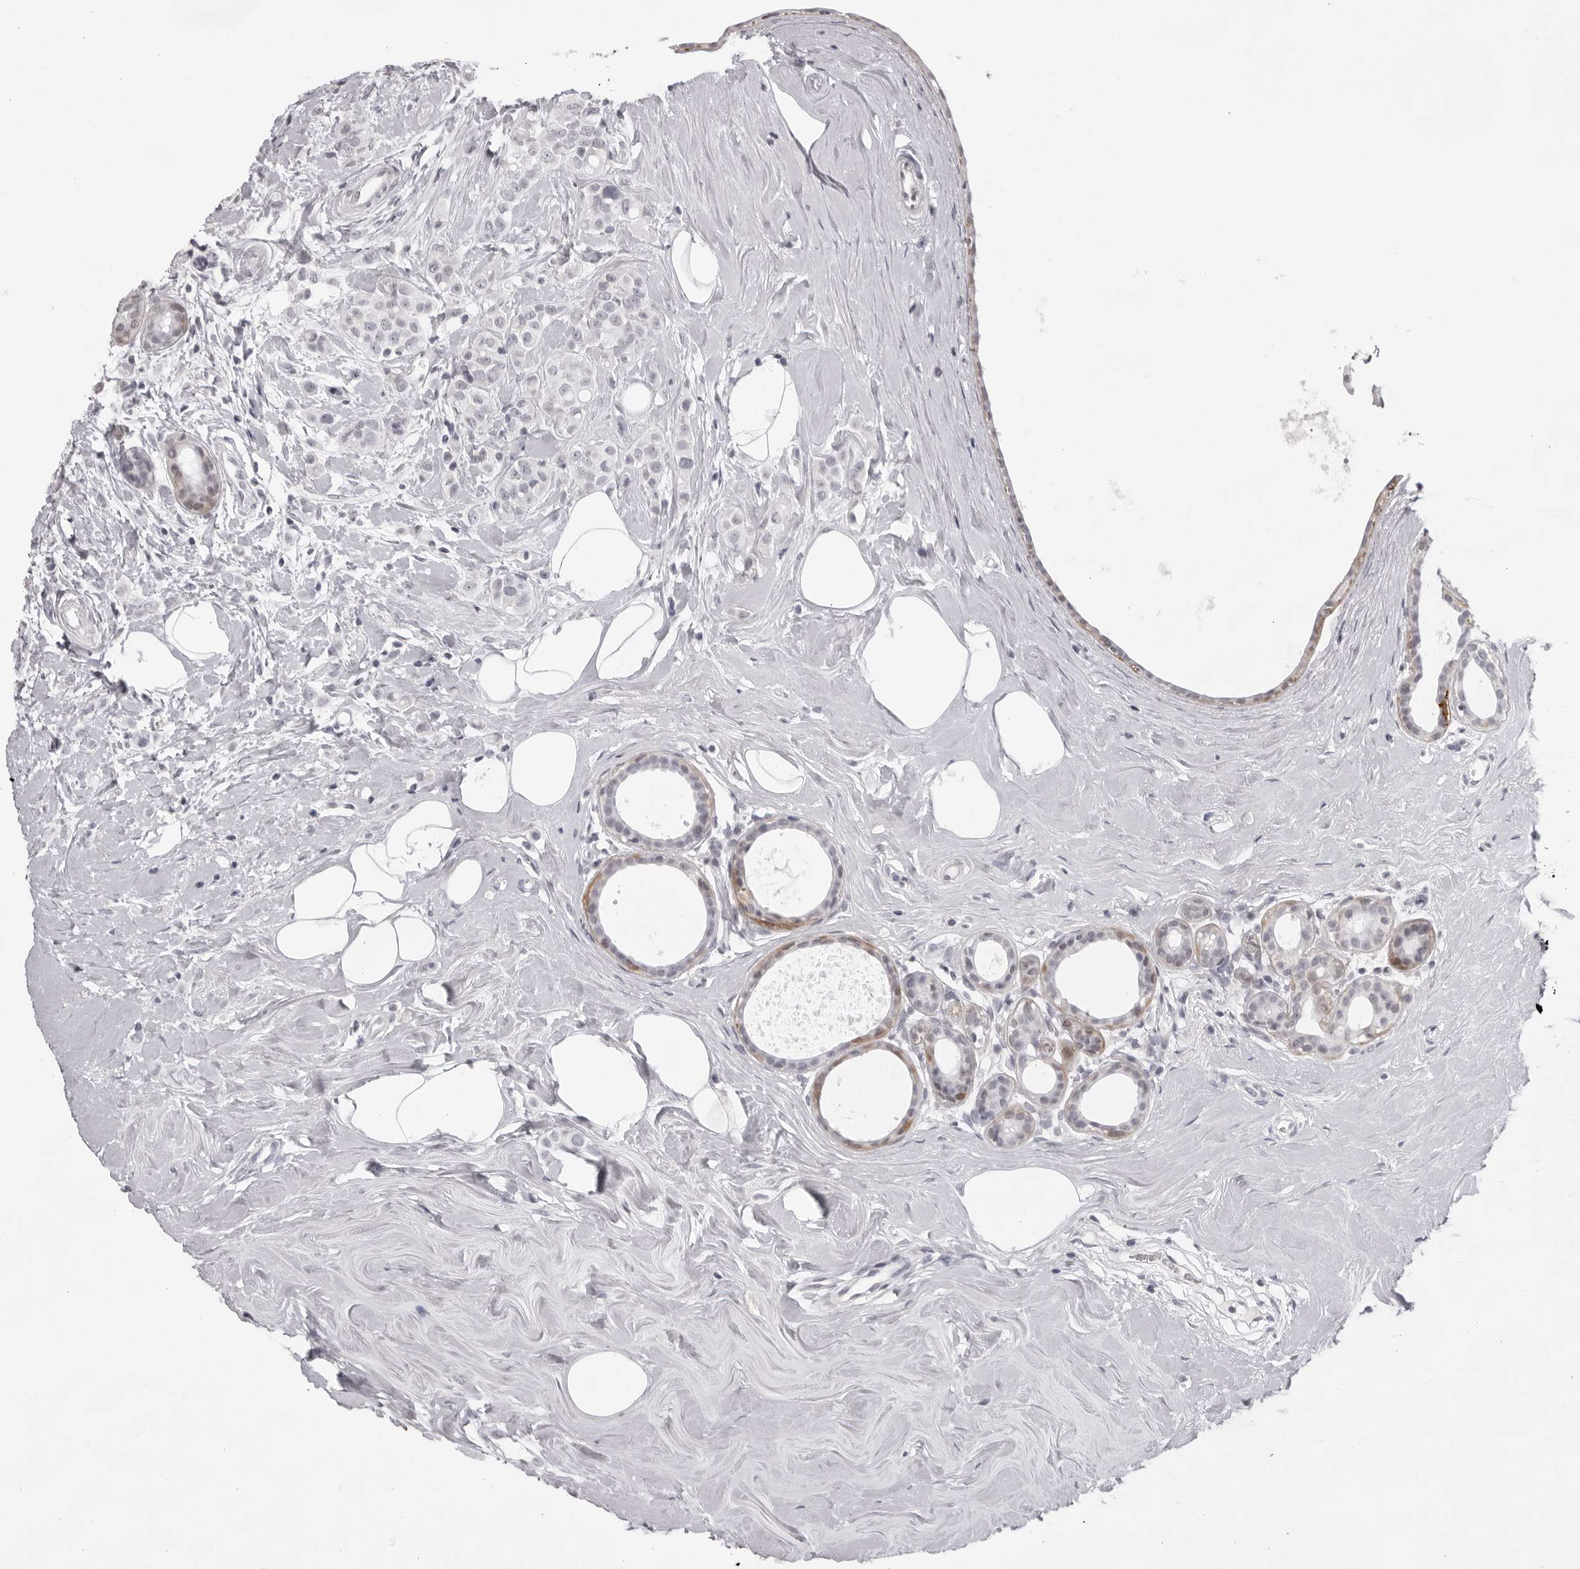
{"staining": {"intensity": "negative", "quantity": "none", "location": "none"}, "tissue": "breast cancer", "cell_type": "Tumor cells", "image_type": "cancer", "snomed": [{"axis": "morphology", "description": "Lobular carcinoma"}, {"axis": "topography", "description": "Breast"}], "caption": "Immunohistochemistry (IHC) photomicrograph of breast lobular carcinoma stained for a protein (brown), which shows no expression in tumor cells.", "gene": "NUDT18", "patient": {"sex": "female", "age": 47}}